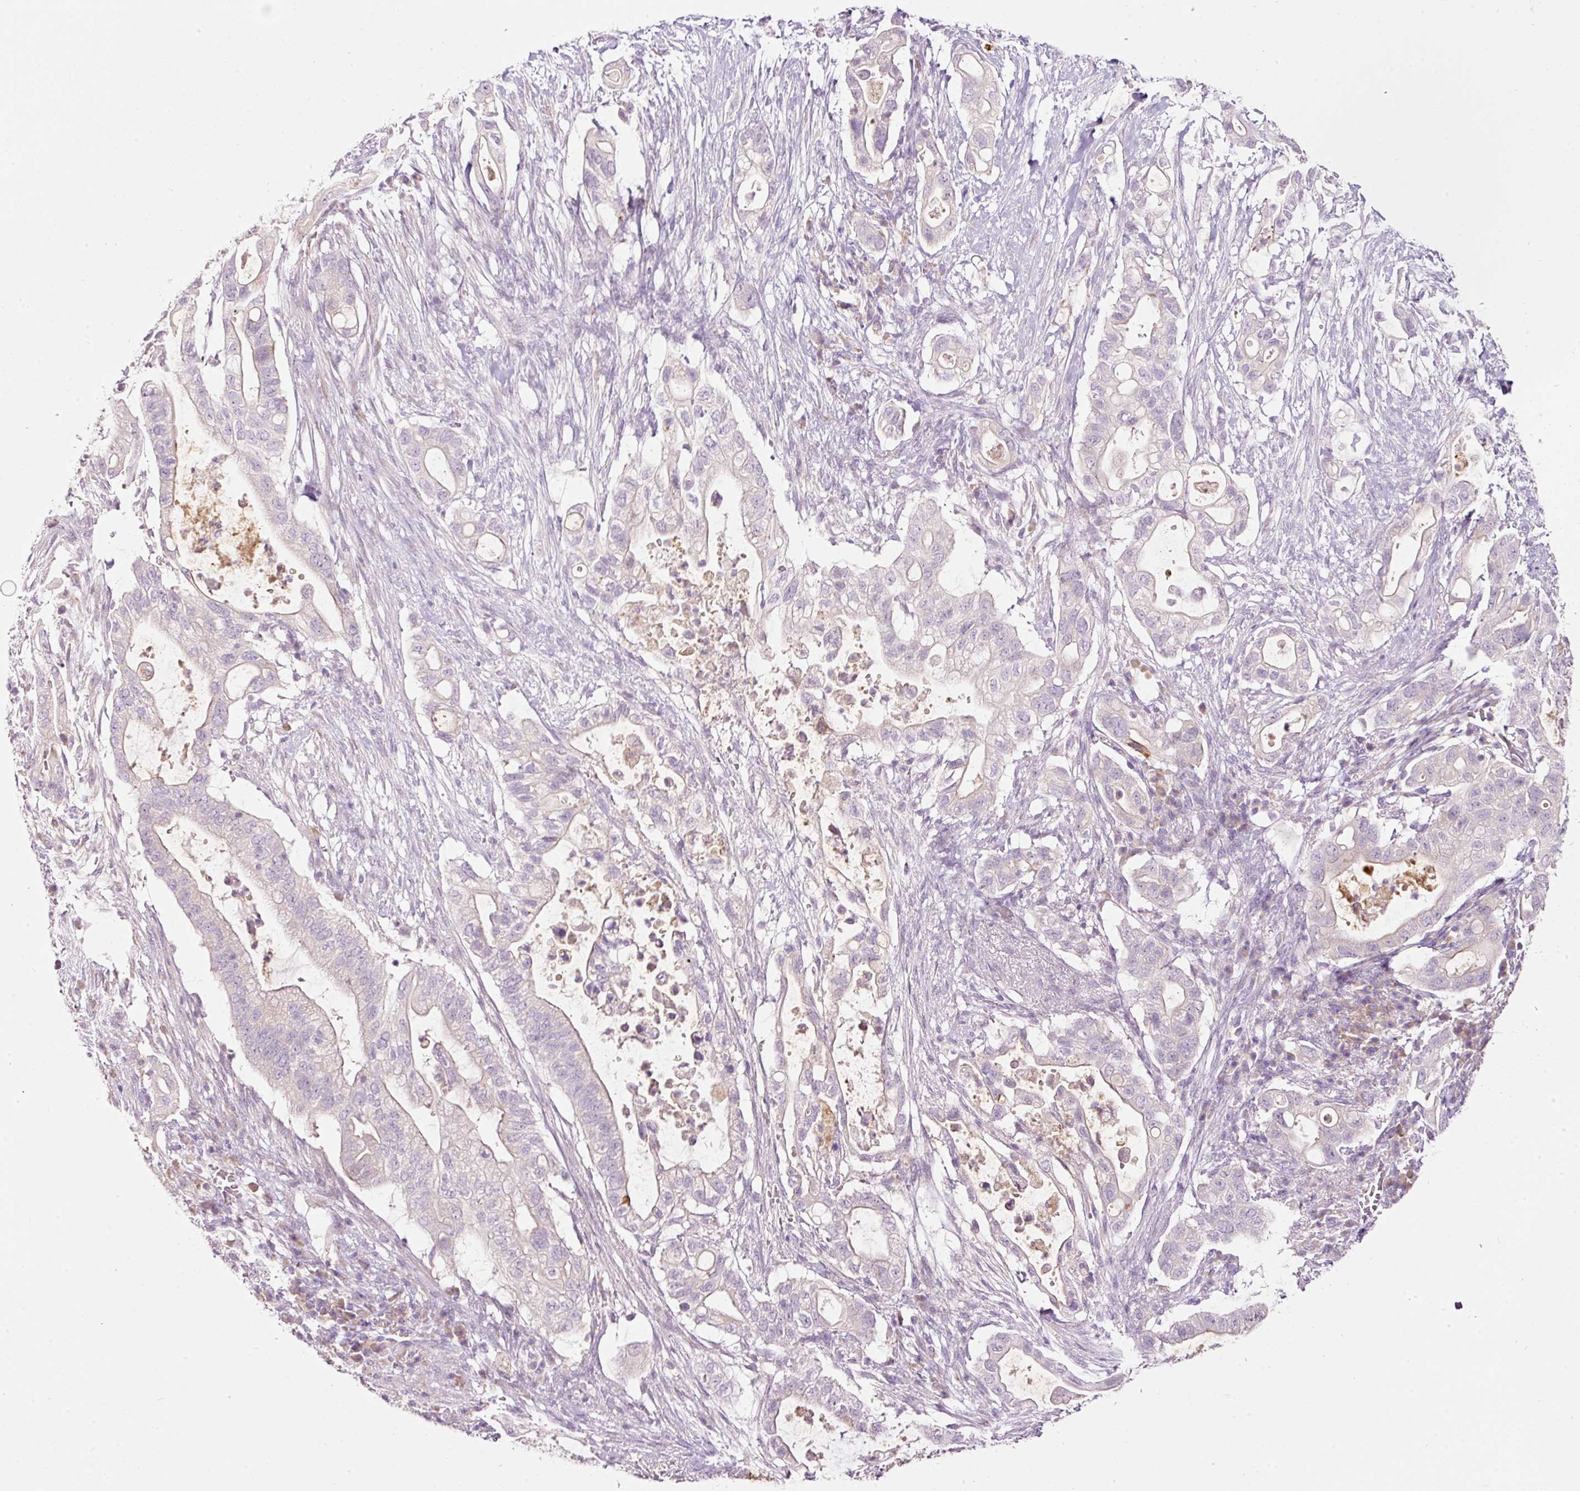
{"staining": {"intensity": "negative", "quantity": "none", "location": "none"}, "tissue": "pancreatic cancer", "cell_type": "Tumor cells", "image_type": "cancer", "snomed": [{"axis": "morphology", "description": "Adenocarcinoma, NOS"}, {"axis": "topography", "description": "Pancreas"}], "caption": "This is a micrograph of immunohistochemistry (IHC) staining of pancreatic adenocarcinoma, which shows no positivity in tumor cells.", "gene": "RSPO2", "patient": {"sex": "female", "age": 72}}